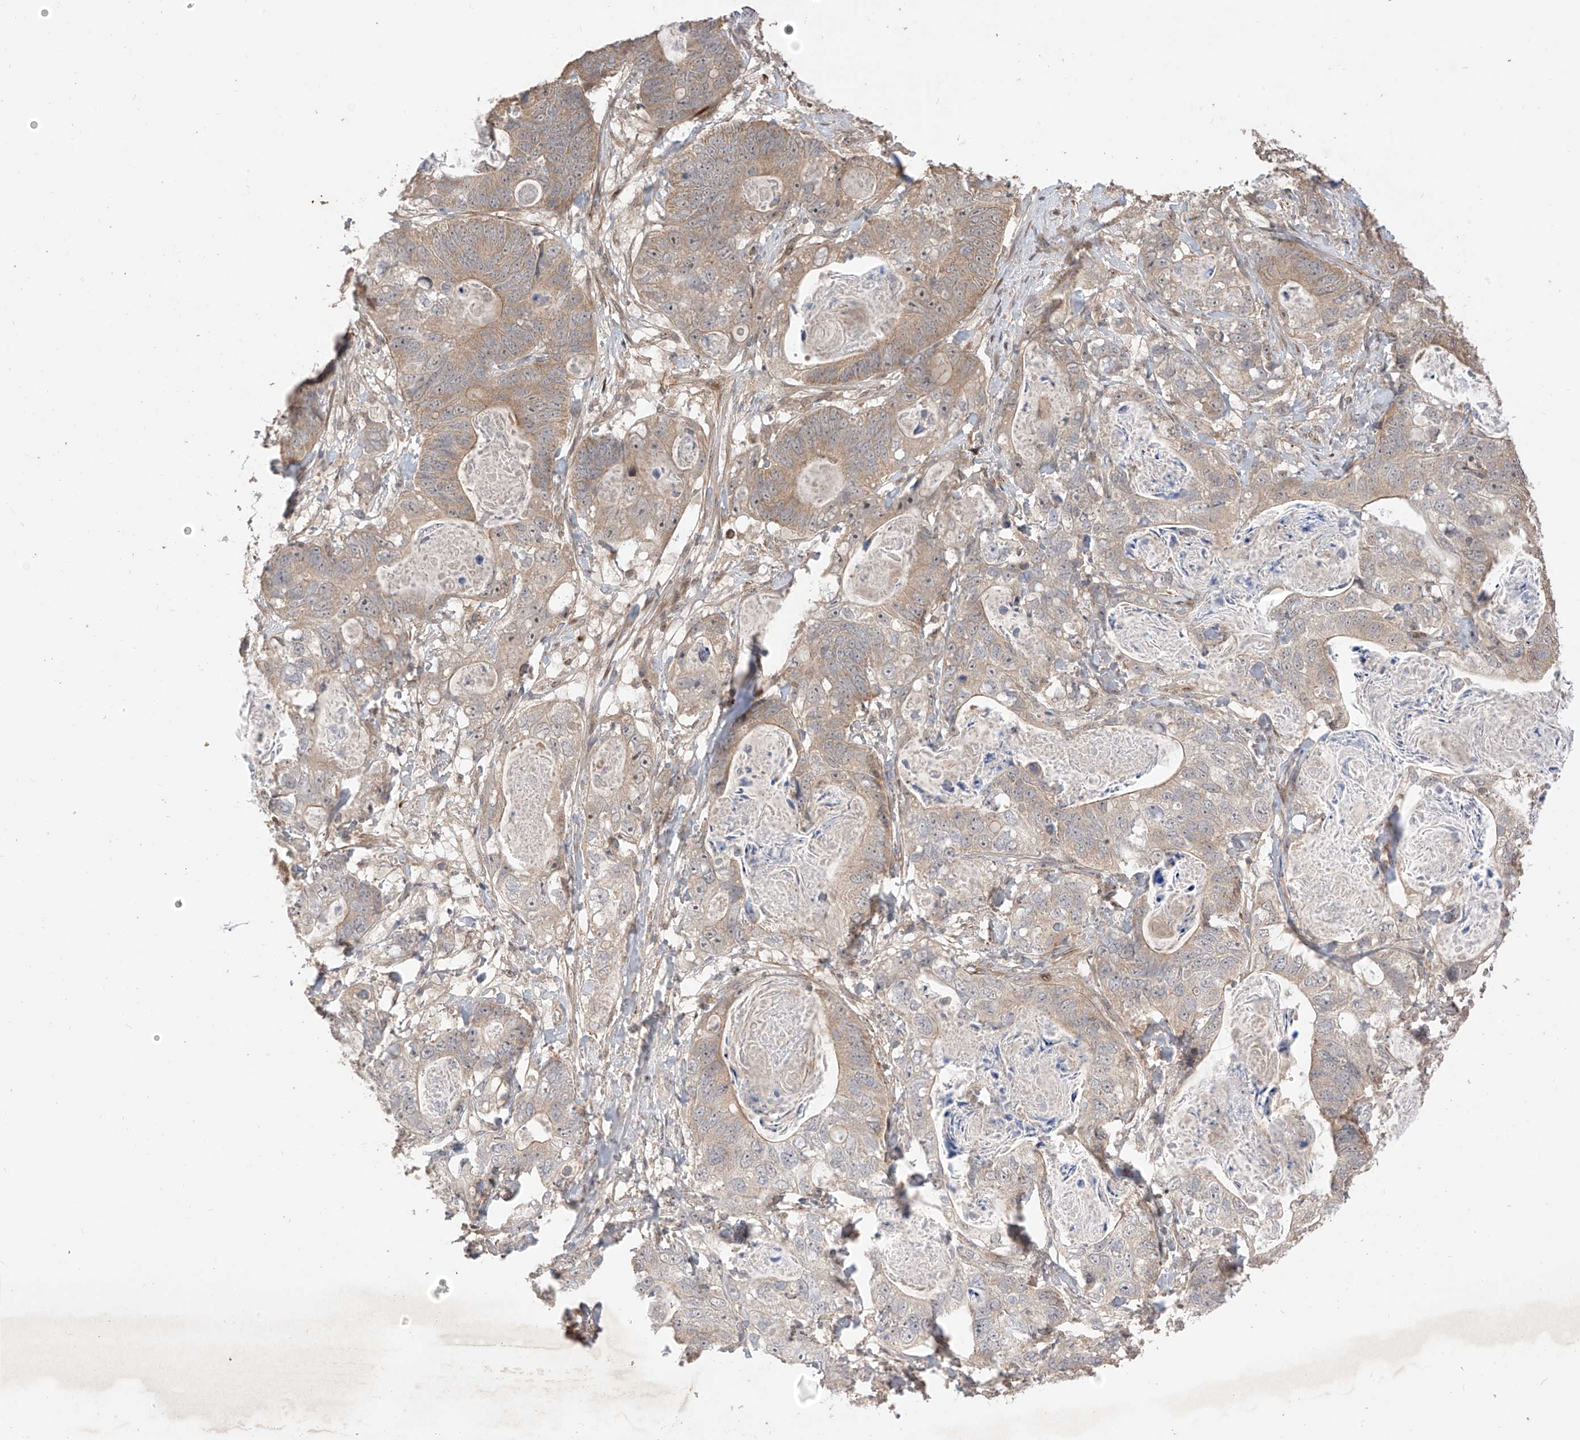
{"staining": {"intensity": "weak", "quantity": ">75%", "location": "cytoplasmic/membranous"}, "tissue": "stomach cancer", "cell_type": "Tumor cells", "image_type": "cancer", "snomed": [{"axis": "morphology", "description": "Normal tissue, NOS"}, {"axis": "morphology", "description": "Adenocarcinoma, NOS"}, {"axis": "topography", "description": "Stomach"}], "caption": "Tumor cells demonstrate weak cytoplasmic/membranous positivity in about >75% of cells in stomach cancer.", "gene": "LATS1", "patient": {"sex": "female", "age": 89}}